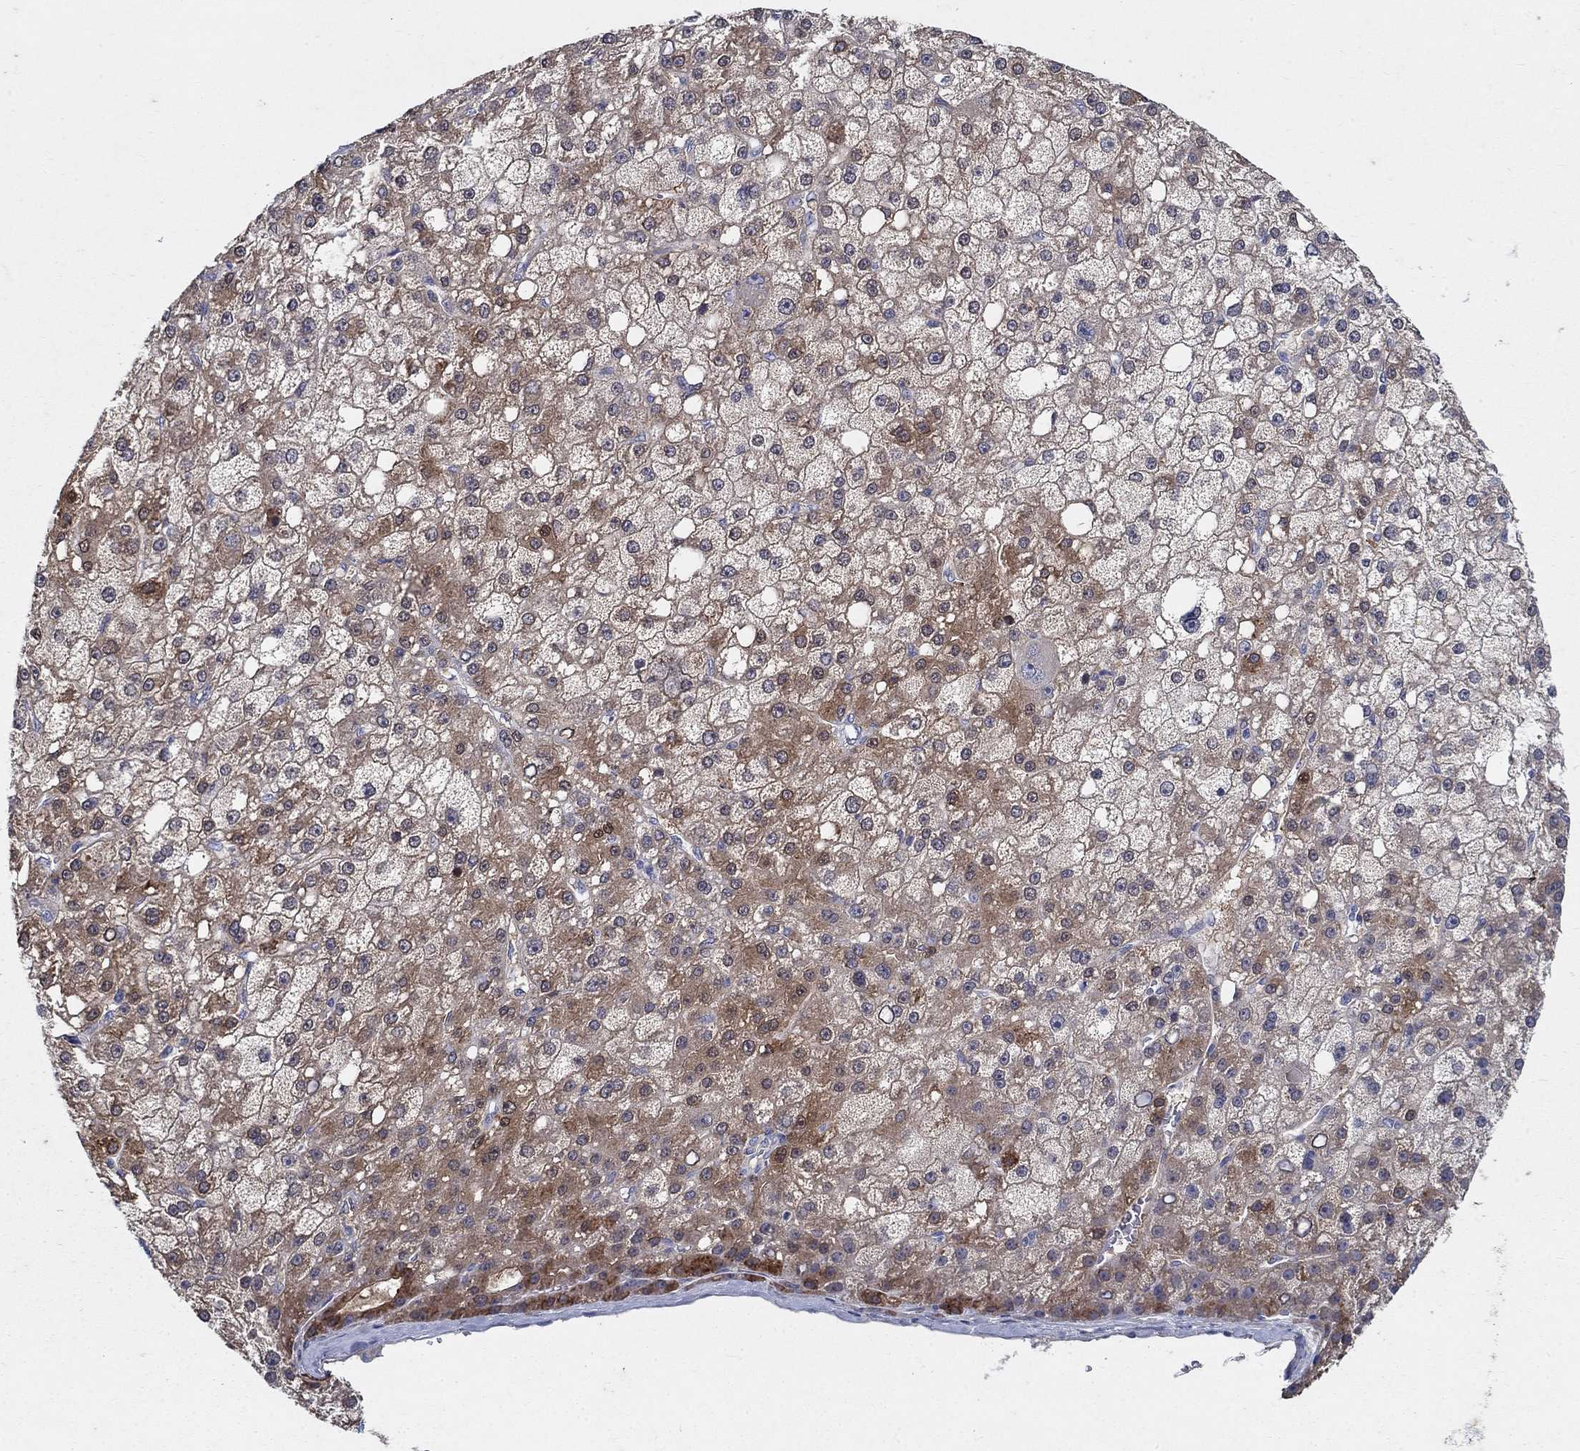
{"staining": {"intensity": "moderate", "quantity": "25%-75%", "location": "cytoplasmic/membranous"}, "tissue": "liver cancer", "cell_type": "Tumor cells", "image_type": "cancer", "snomed": [{"axis": "morphology", "description": "Carcinoma, Hepatocellular, NOS"}, {"axis": "topography", "description": "Liver"}], "caption": "Liver cancer (hepatocellular carcinoma) stained for a protein exhibits moderate cytoplasmic/membranous positivity in tumor cells.", "gene": "PROZ", "patient": {"sex": "male", "age": 67}}